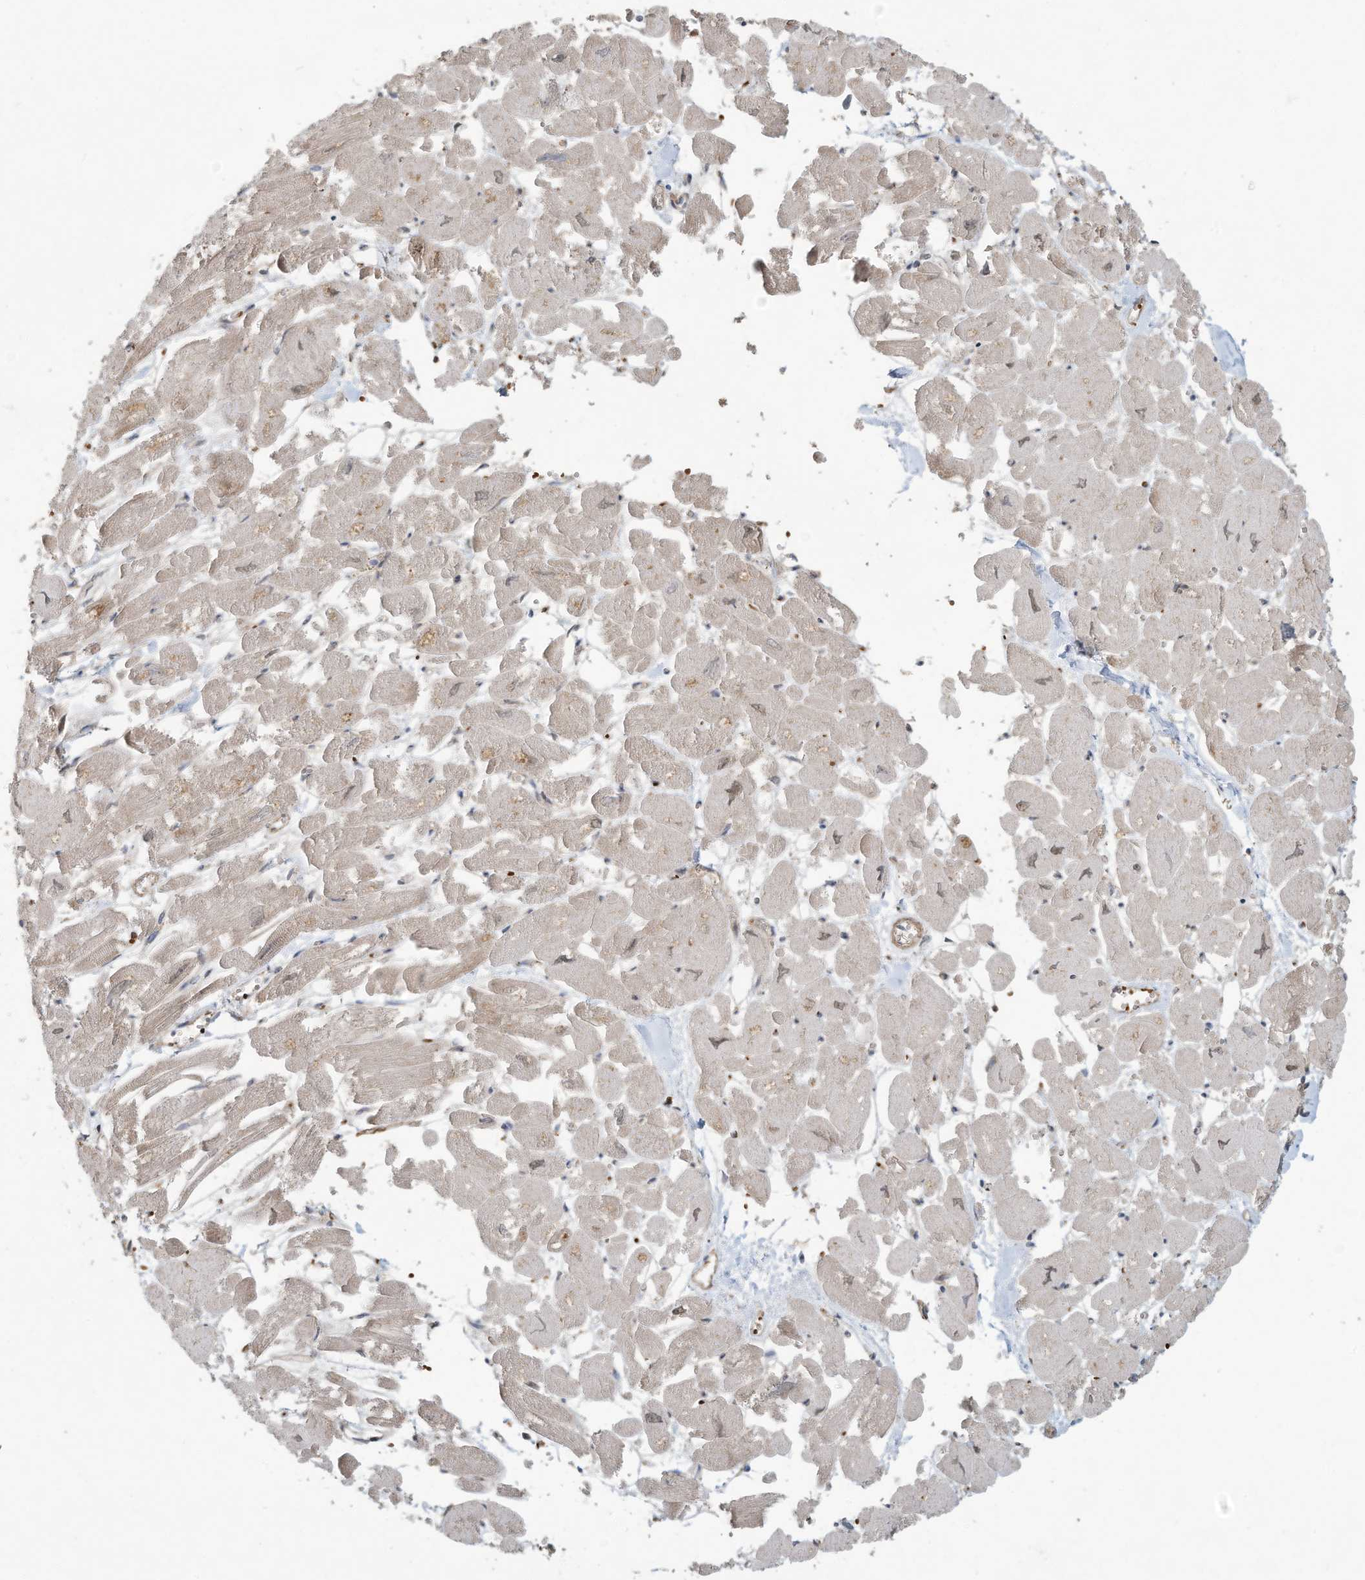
{"staining": {"intensity": "moderate", "quantity": "<25%", "location": "cytoplasmic/membranous"}, "tissue": "heart muscle", "cell_type": "Cardiomyocytes", "image_type": "normal", "snomed": [{"axis": "morphology", "description": "Normal tissue, NOS"}, {"axis": "topography", "description": "Heart"}], "caption": "Unremarkable heart muscle shows moderate cytoplasmic/membranous positivity in about <25% of cardiomyocytes.", "gene": "ERI2", "patient": {"sex": "male", "age": 54}}